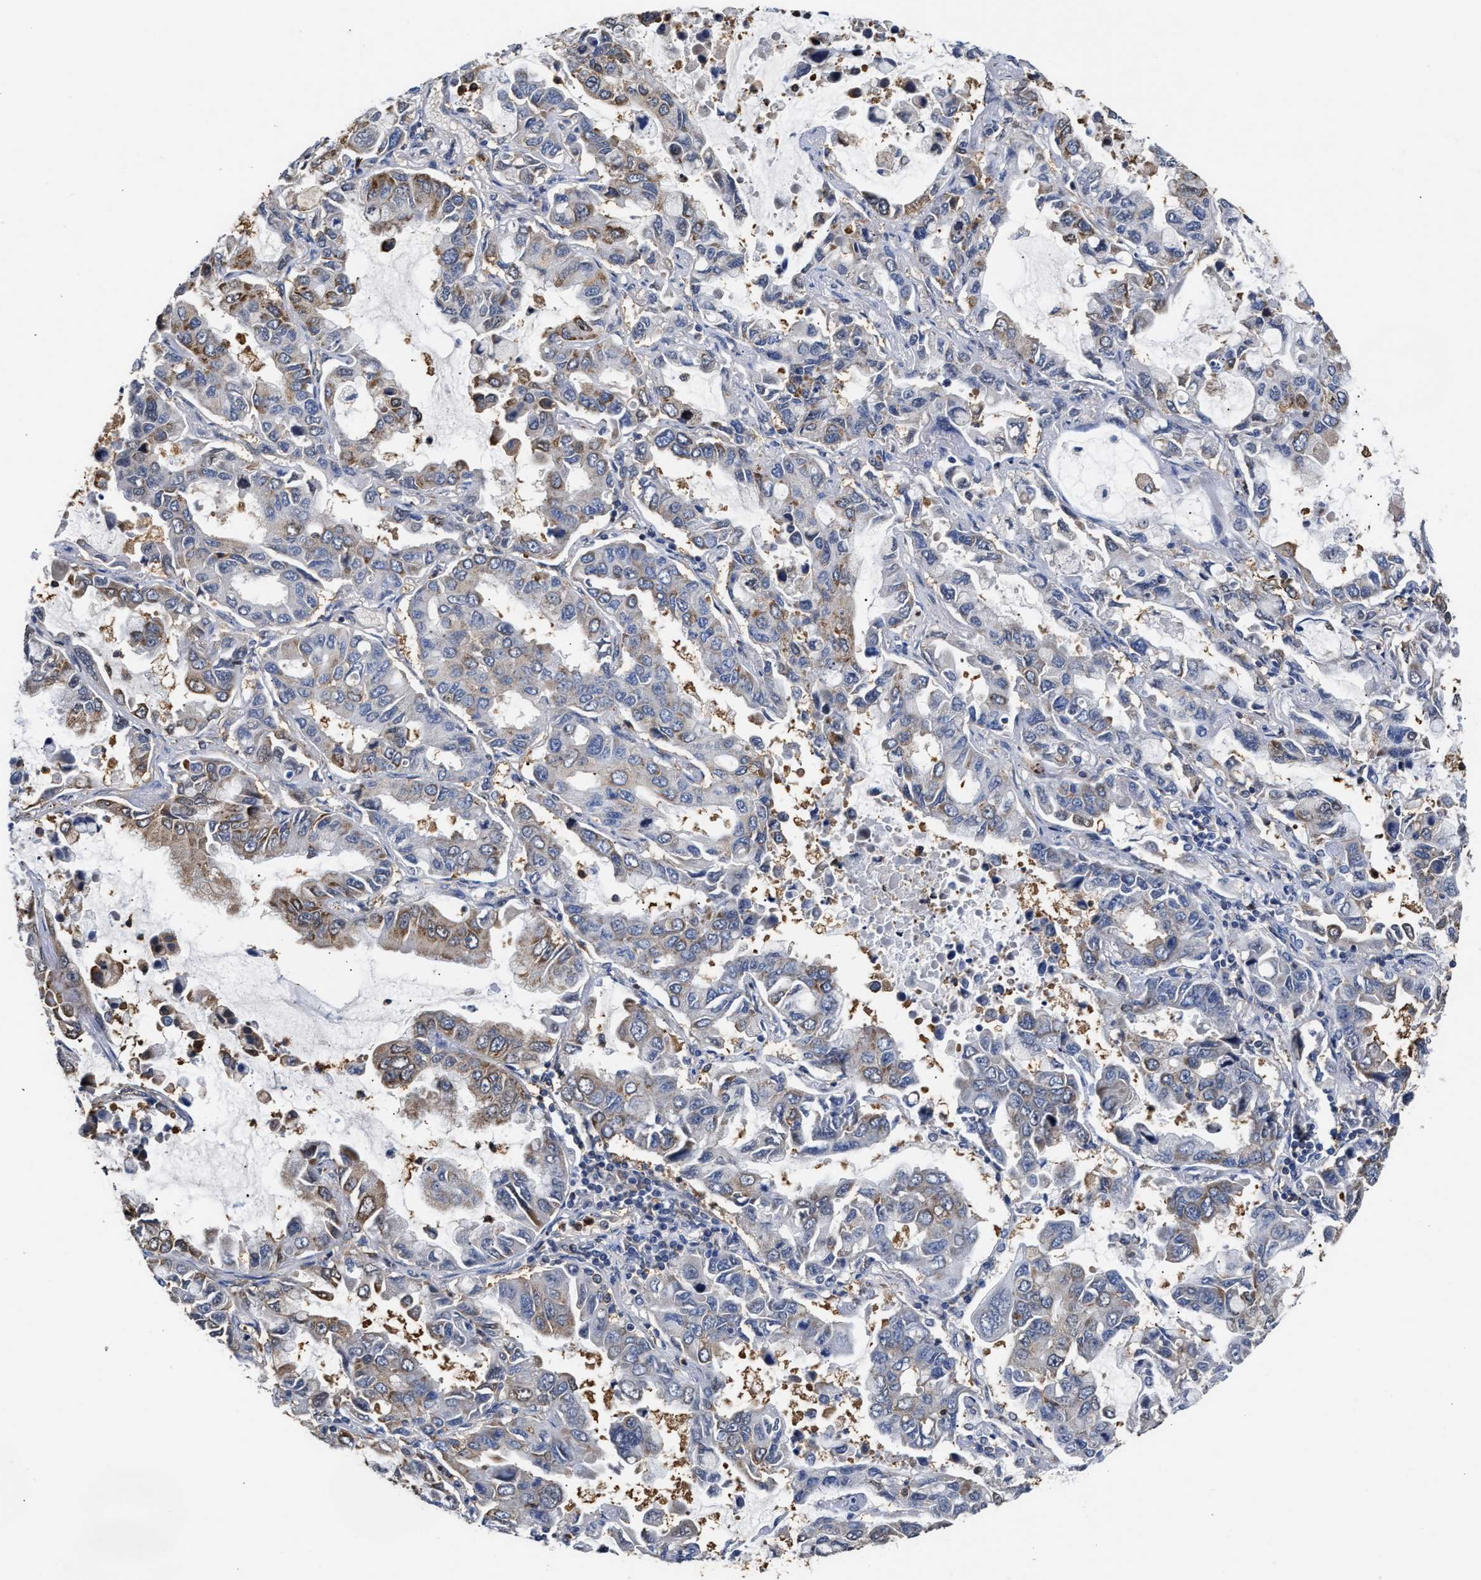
{"staining": {"intensity": "weak", "quantity": "25%-75%", "location": "cytoplasmic/membranous"}, "tissue": "lung cancer", "cell_type": "Tumor cells", "image_type": "cancer", "snomed": [{"axis": "morphology", "description": "Adenocarcinoma, NOS"}, {"axis": "topography", "description": "Lung"}], "caption": "This histopathology image demonstrates adenocarcinoma (lung) stained with immunohistochemistry to label a protein in brown. The cytoplasmic/membranous of tumor cells show weak positivity for the protein. Nuclei are counter-stained blue.", "gene": "KLHDC1", "patient": {"sex": "male", "age": 64}}